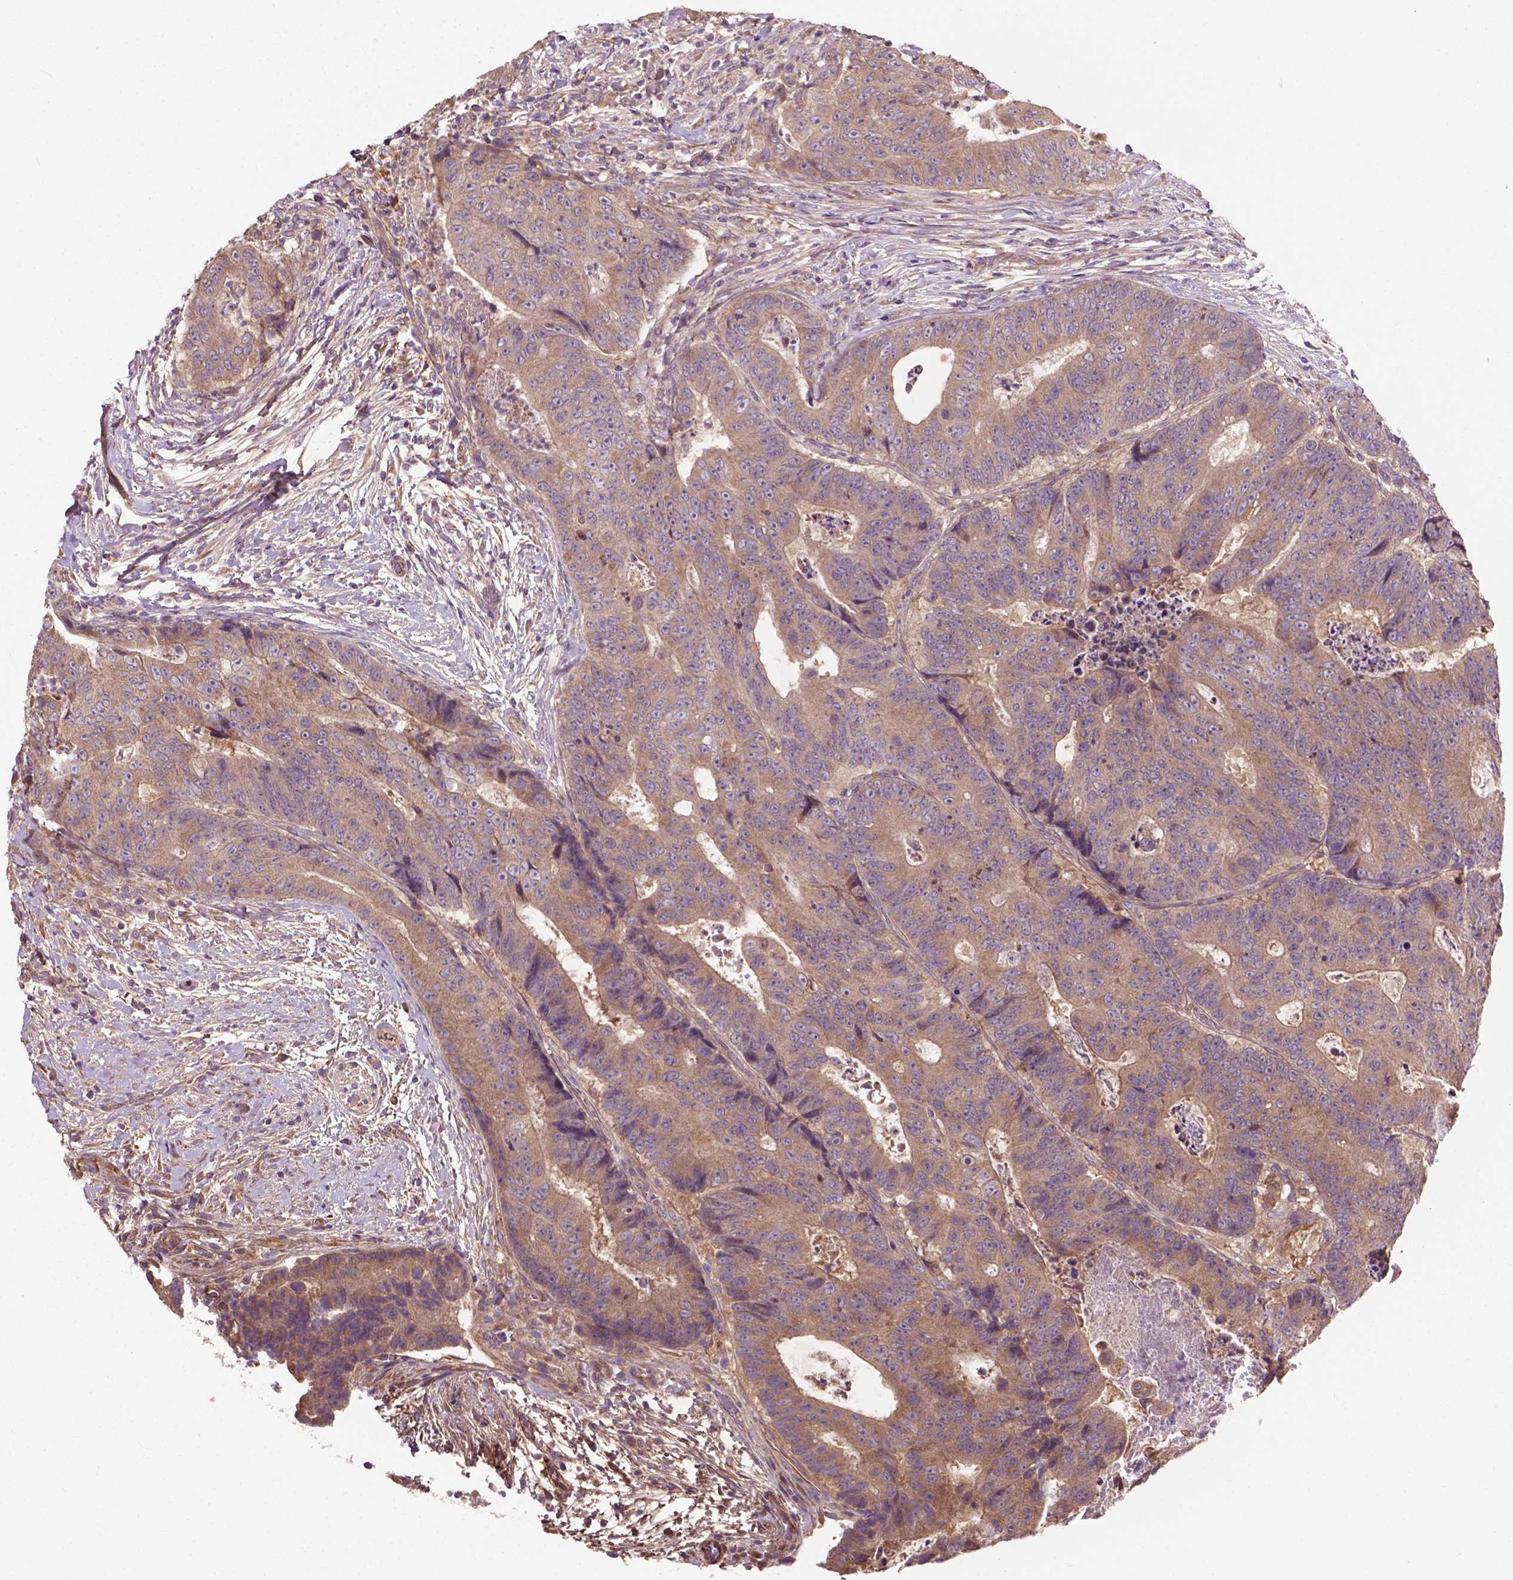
{"staining": {"intensity": "moderate", "quantity": ">75%", "location": "cytoplasmic/membranous"}, "tissue": "colorectal cancer", "cell_type": "Tumor cells", "image_type": "cancer", "snomed": [{"axis": "morphology", "description": "Adenocarcinoma, NOS"}, {"axis": "topography", "description": "Colon"}], "caption": "Protein expression analysis of human colorectal cancer (adenocarcinoma) reveals moderate cytoplasmic/membranous expression in about >75% of tumor cells.", "gene": "GJA9", "patient": {"sex": "female", "age": 48}}